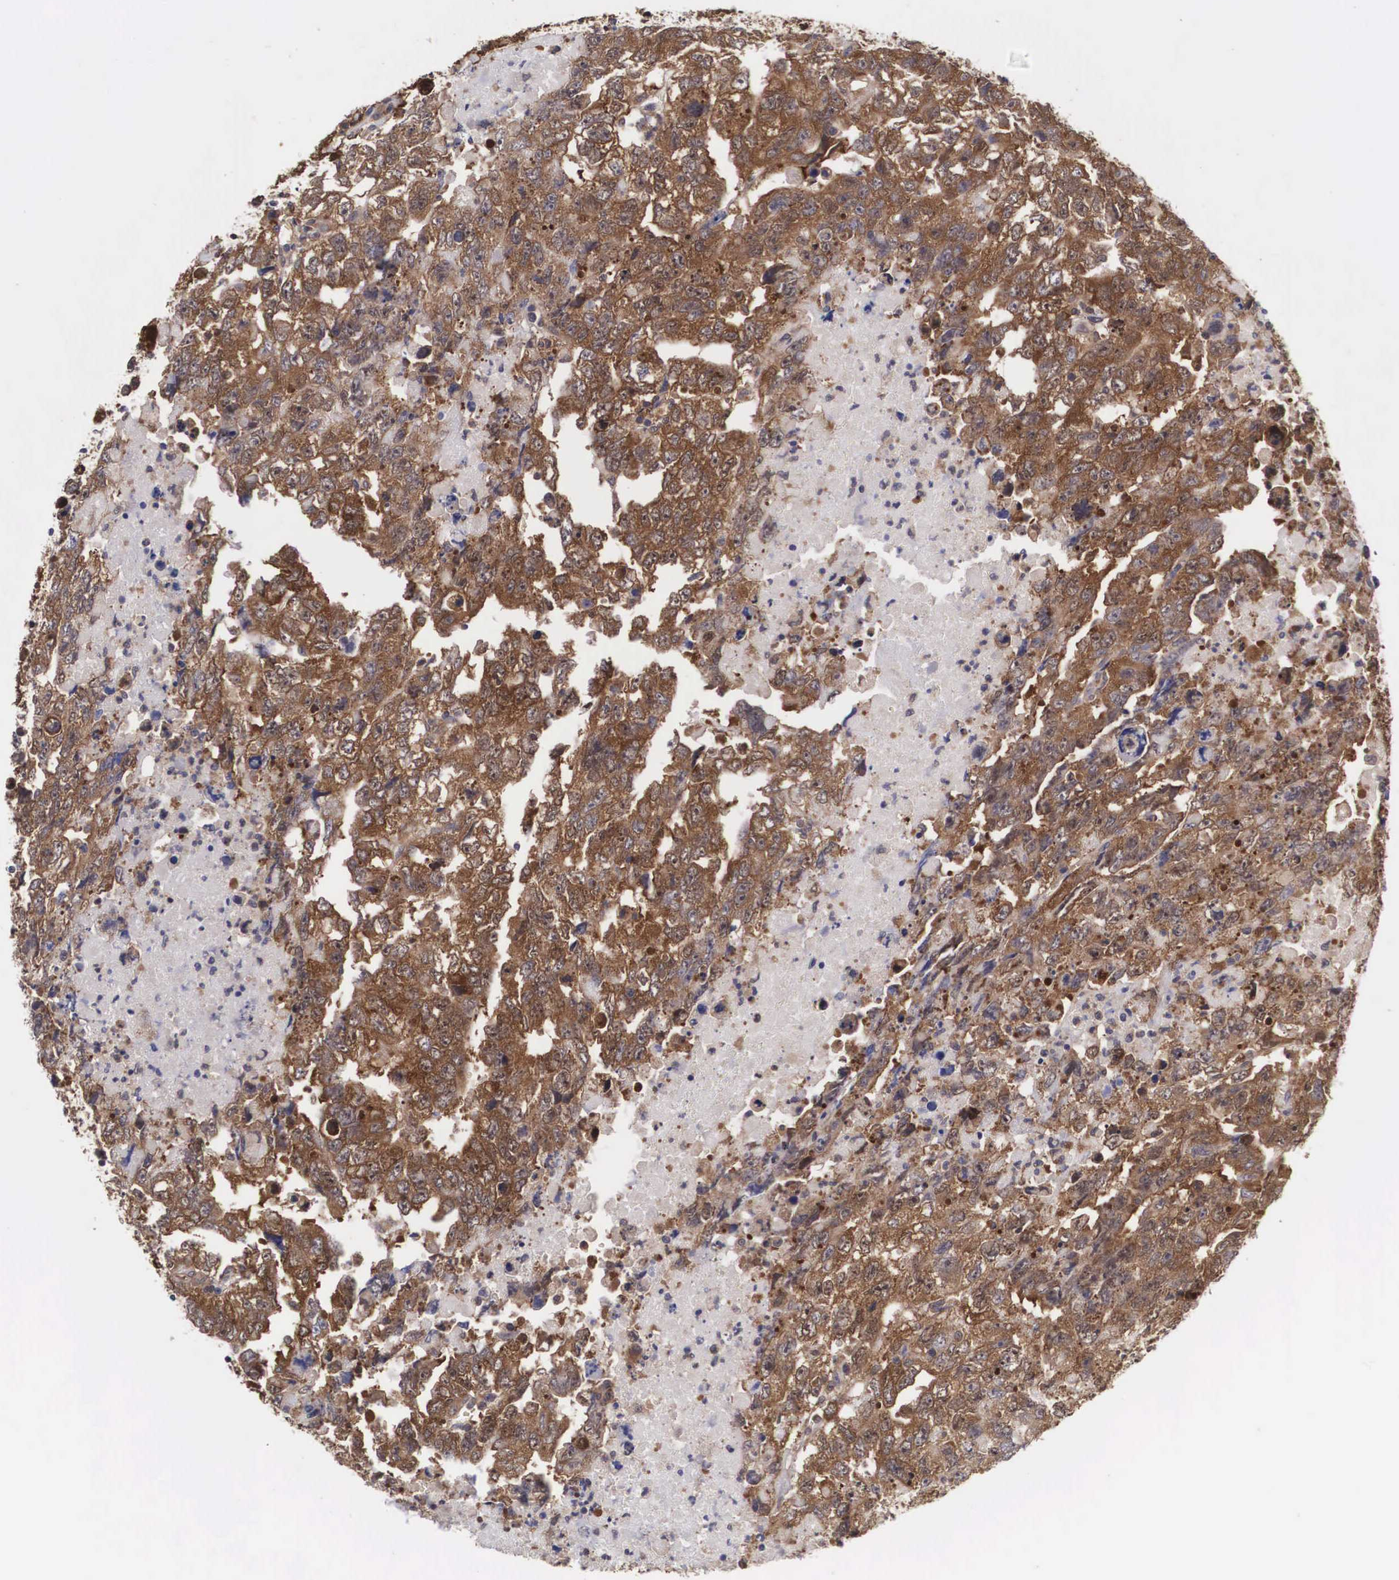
{"staining": {"intensity": "strong", "quantity": ">75%", "location": "cytoplasmic/membranous,nuclear"}, "tissue": "testis cancer", "cell_type": "Tumor cells", "image_type": "cancer", "snomed": [{"axis": "morphology", "description": "Carcinoma, Embryonal, NOS"}, {"axis": "topography", "description": "Testis"}], "caption": "A brown stain shows strong cytoplasmic/membranous and nuclear expression of a protein in testis cancer (embryonal carcinoma) tumor cells.", "gene": "ADSL", "patient": {"sex": "male", "age": 36}}